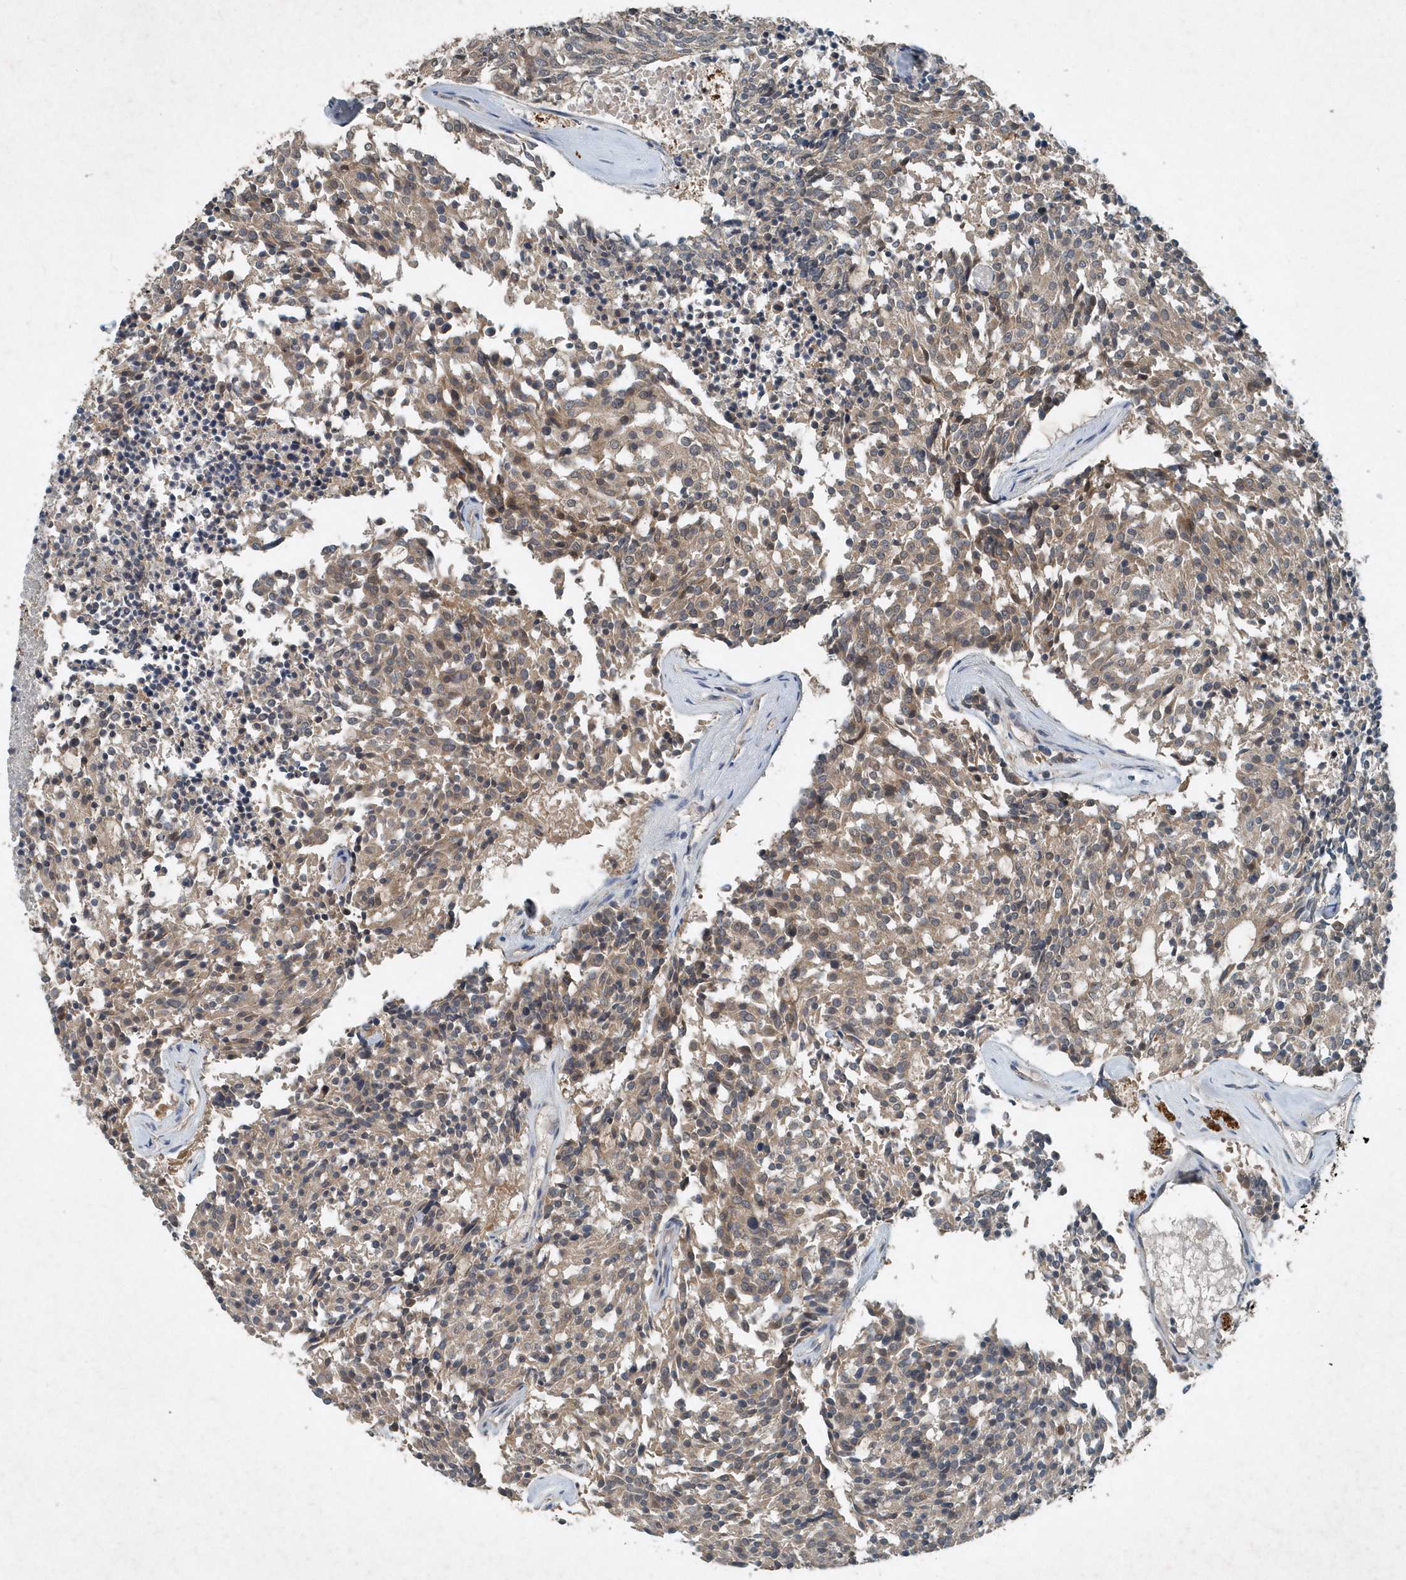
{"staining": {"intensity": "weak", "quantity": ">75%", "location": "cytoplasmic/membranous"}, "tissue": "carcinoid", "cell_type": "Tumor cells", "image_type": "cancer", "snomed": [{"axis": "morphology", "description": "Carcinoid, malignant, NOS"}, {"axis": "topography", "description": "Pancreas"}], "caption": "Immunohistochemical staining of carcinoid shows low levels of weak cytoplasmic/membranous expression in approximately >75% of tumor cells.", "gene": "SCFD2", "patient": {"sex": "female", "age": 54}}